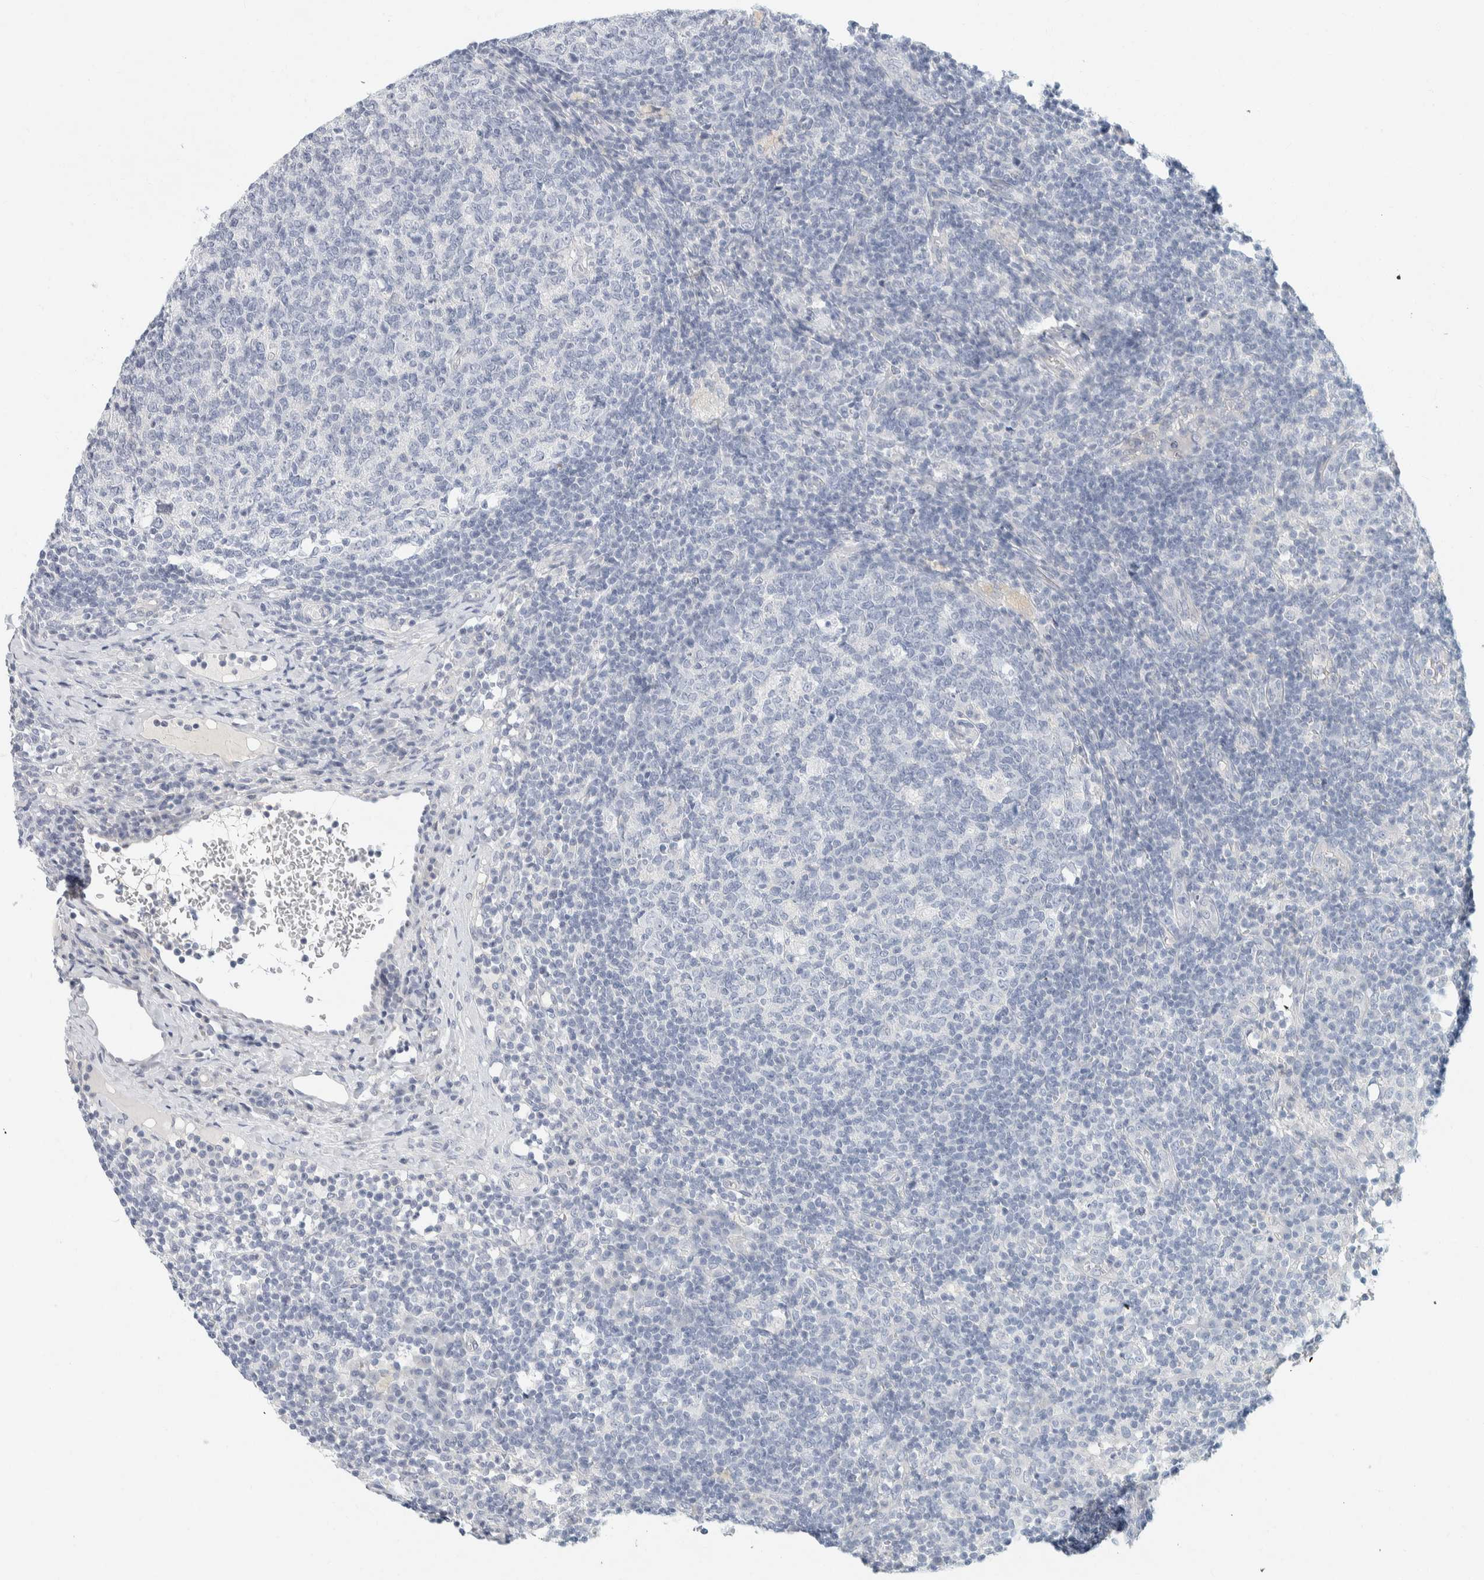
{"staining": {"intensity": "negative", "quantity": "none", "location": "none"}, "tissue": "lymph node", "cell_type": "Germinal center cells", "image_type": "normal", "snomed": [{"axis": "morphology", "description": "Normal tissue, NOS"}, {"axis": "morphology", "description": "Inflammation, NOS"}, {"axis": "topography", "description": "Lymph node"}], "caption": "This is a histopathology image of immunohistochemistry staining of normal lymph node, which shows no positivity in germinal center cells.", "gene": "ALOX12B", "patient": {"sex": "male", "age": 55}}